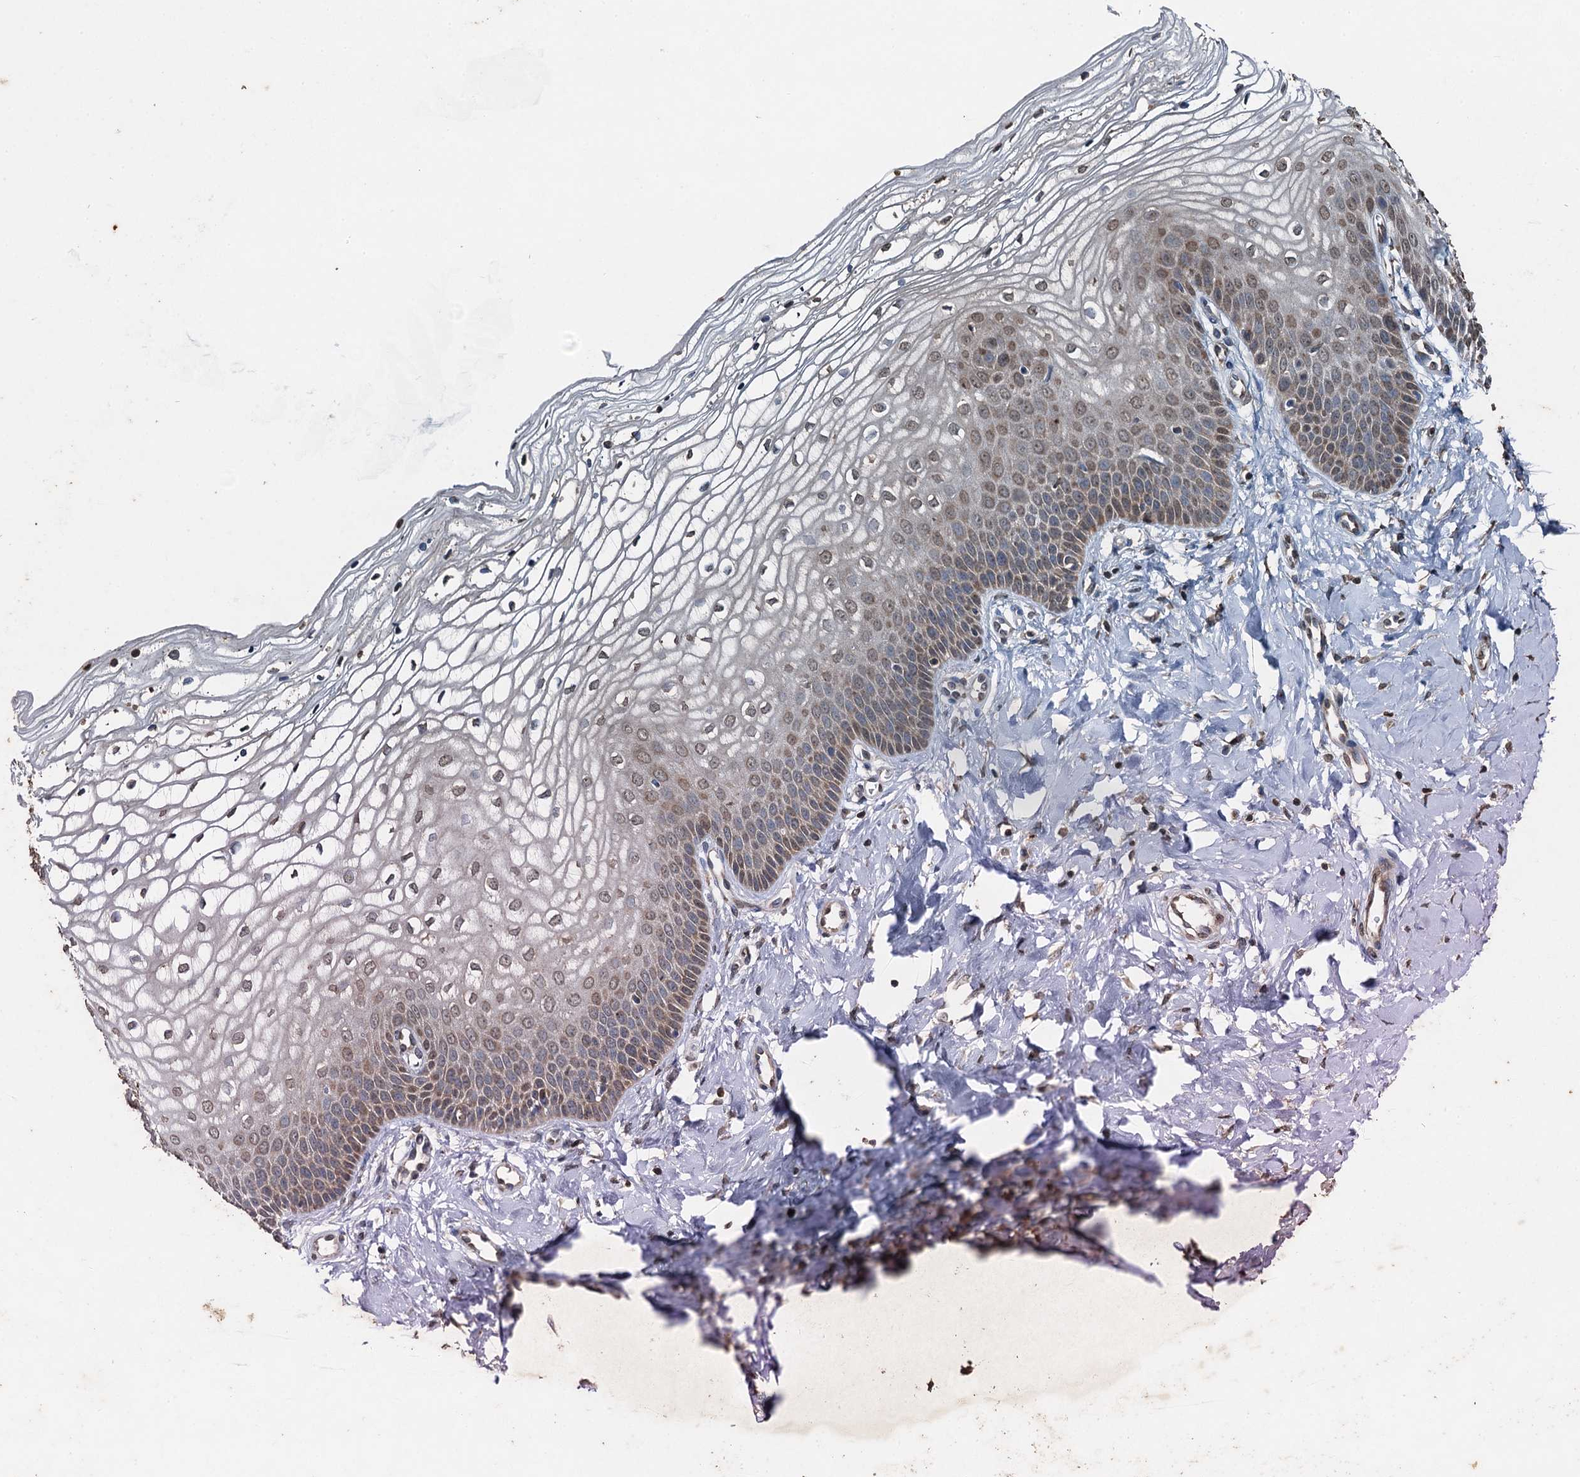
{"staining": {"intensity": "weak", "quantity": "25%-75%", "location": "nuclear"}, "tissue": "vagina", "cell_type": "Squamous epithelial cells", "image_type": "normal", "snomed": [{"axis": "morphology", "description": "Normal tissue, NOS"}, {"axis": "topography", "description": "Vagina"}], "caption": "An immunohistochemistry (IHC) histopathology image of benign tissue is shown. Protein staining in brown highlights weak nuclear positivity in vagina within squamous epithelial cells. (DAB (3,3'-diaminobenzidine) = brown stain, brightfield microscopy at high magnification).", "gene": "TCTN1", "patient": {"sex": "female", "age": 68}}